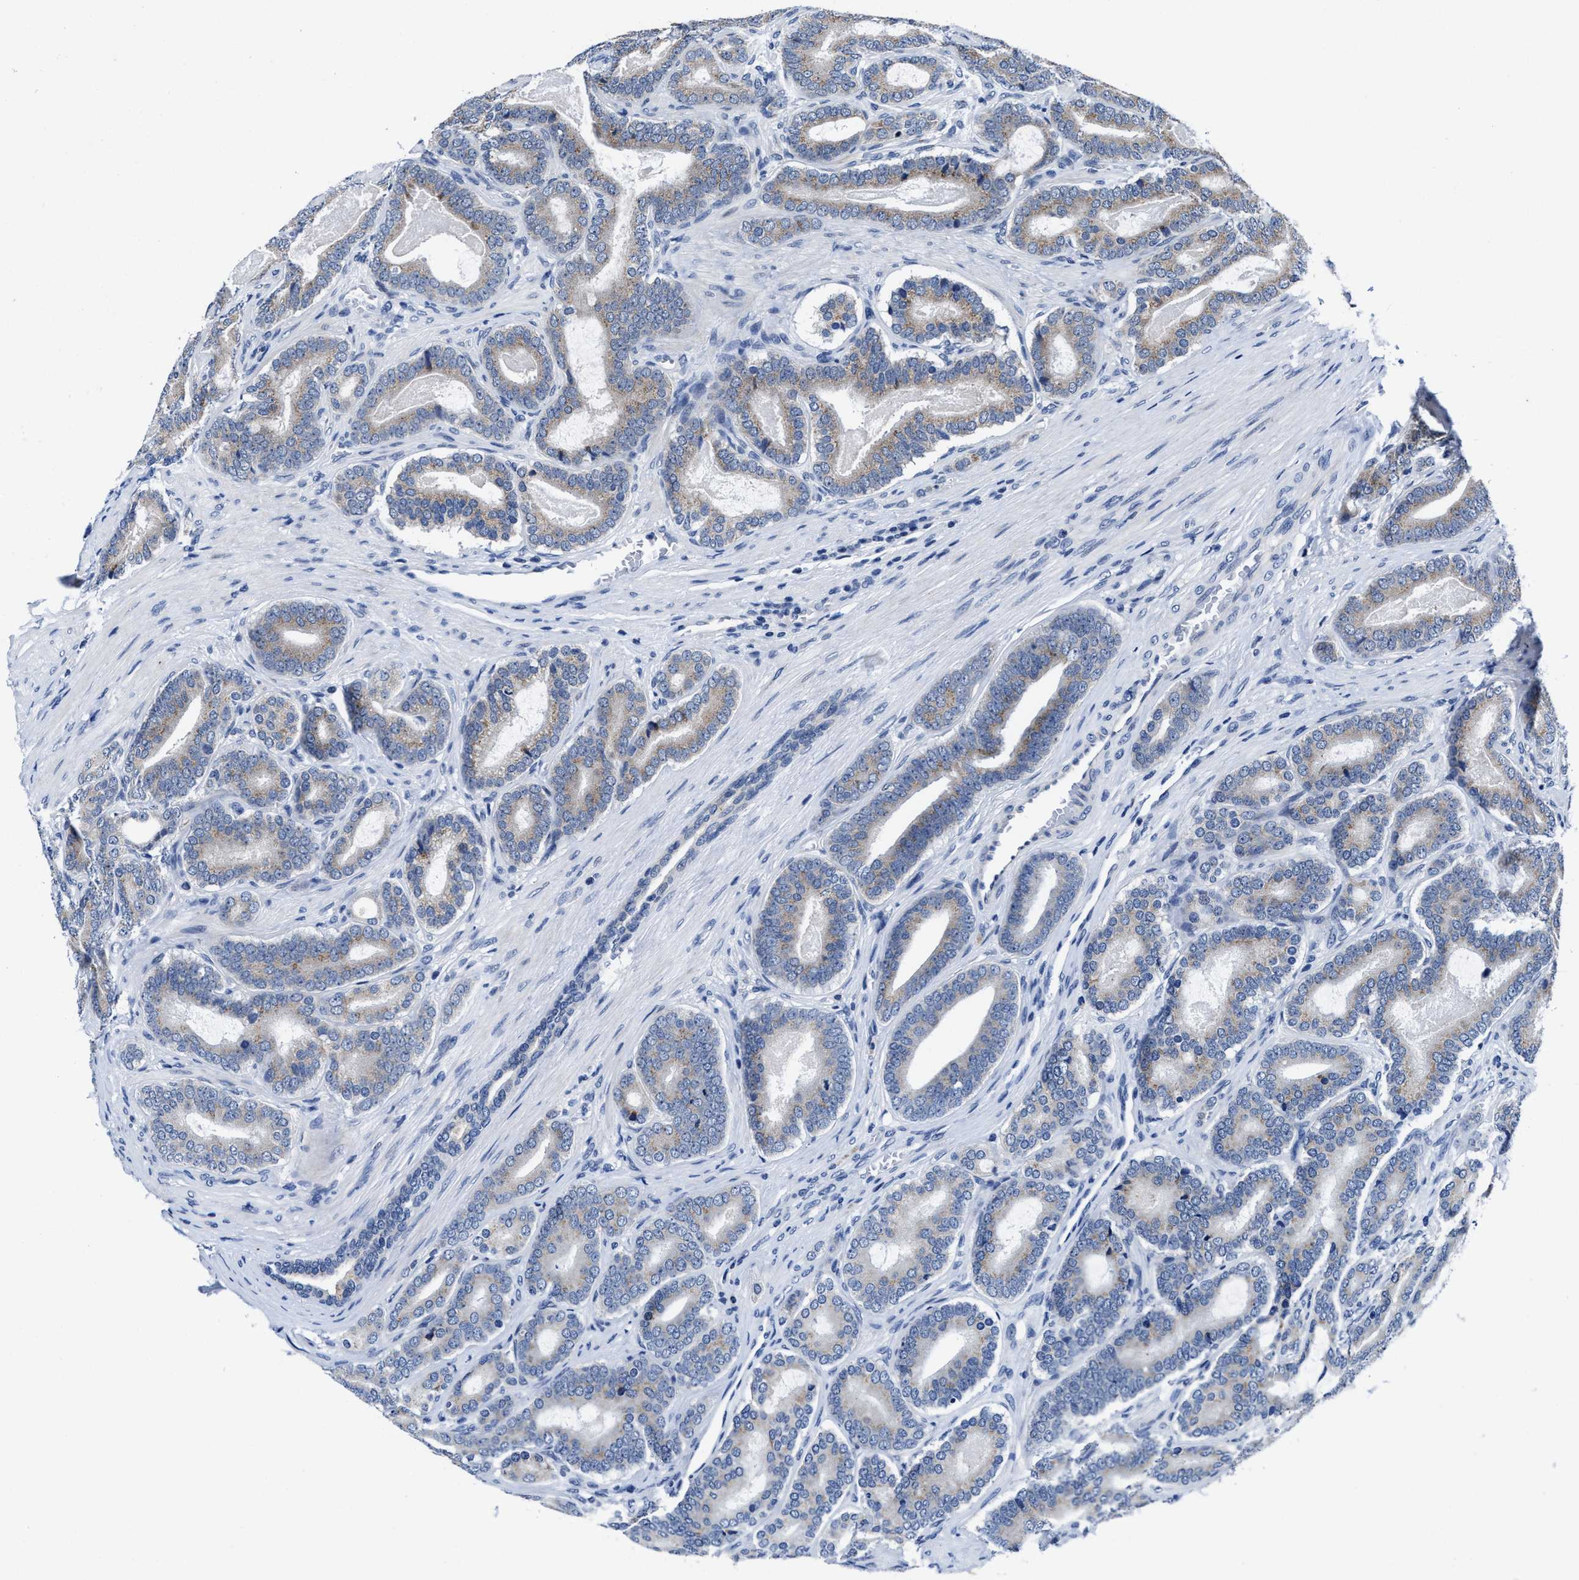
{"staining": {"intensity": "weak", "quantity": "25%-75%", "location": "cytoplasmic/membranous"}, "tissue": "prostate cancer", "cell_type": "Tumor cells", "image_type": "cancer", "snomed": [{"axis": "morphology", "description": "Adenocarcinoma, High grade"}, {"axis": "topography", "description": "Prostate"}], "caption": "Immunohistochemistry (IHC) (DAB (3,3'-diaminobenzidine)) staining of prostate high-grade adenocarcinoma demonstrates weak cytoplasmic/membranous protein staining in about 25%-75% of tumor cells.", "gene": "TMEM53", "patient": {"sex": "male", "age": 60}}